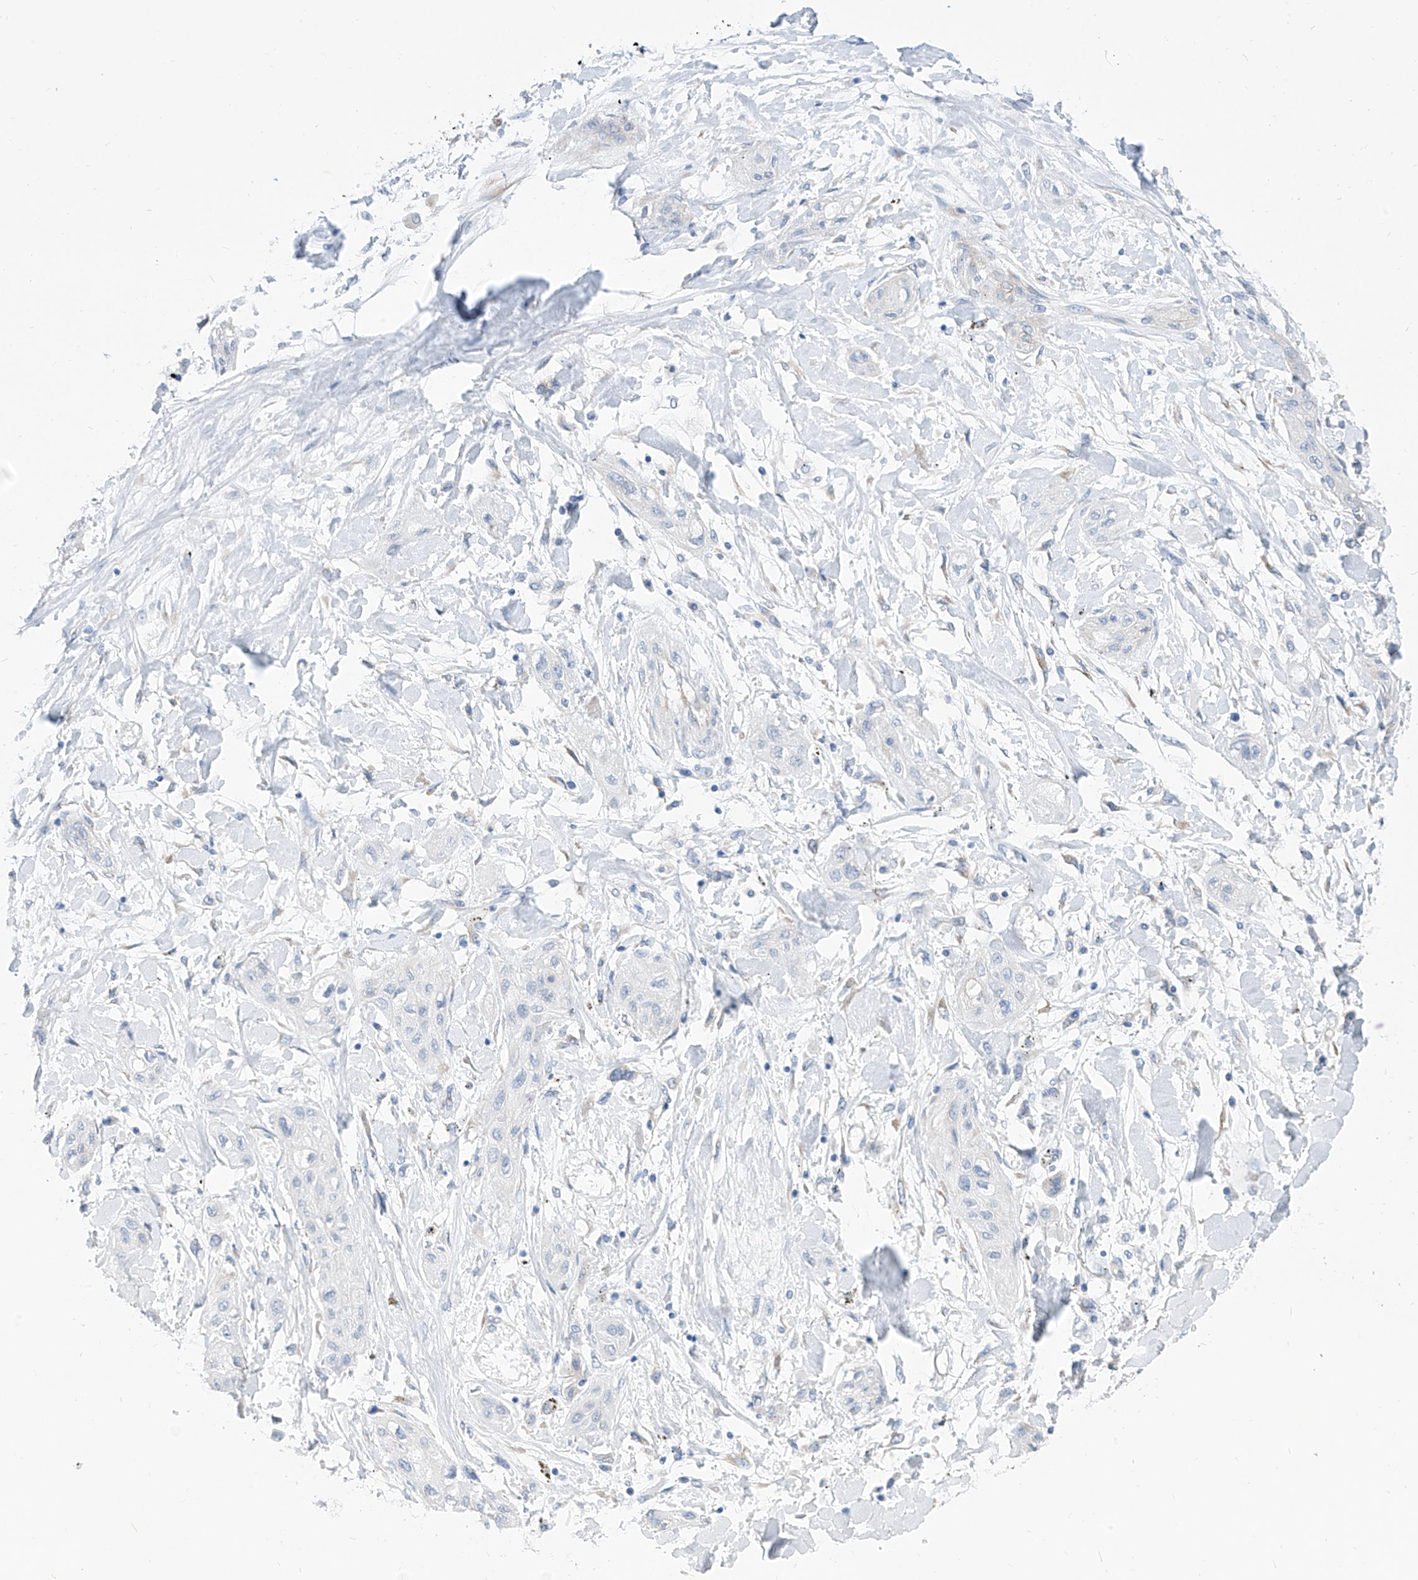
{"staining": {"intensity": "negative", "quantity": "none", "location": "none"}, "tissue": "lung cancer", "cell_type": "Tumor cells", "image_type": "cancer", "snomed": [{"axis": "morphology", "description": "Squamous cell carcinoma, NOS"}, {"axis": "topography", "description": "Lung"}], "caption": "The immunohistochemistry micrograph has no significant staining in tumor cells of squamous cell carcinoma (lung) tissue. (DAB (3,3'-diaminobenzidine) IHC with hematoxylin counter stain).", "gene": "RCN2", "patient": {"sex": "female", "age": 47}}